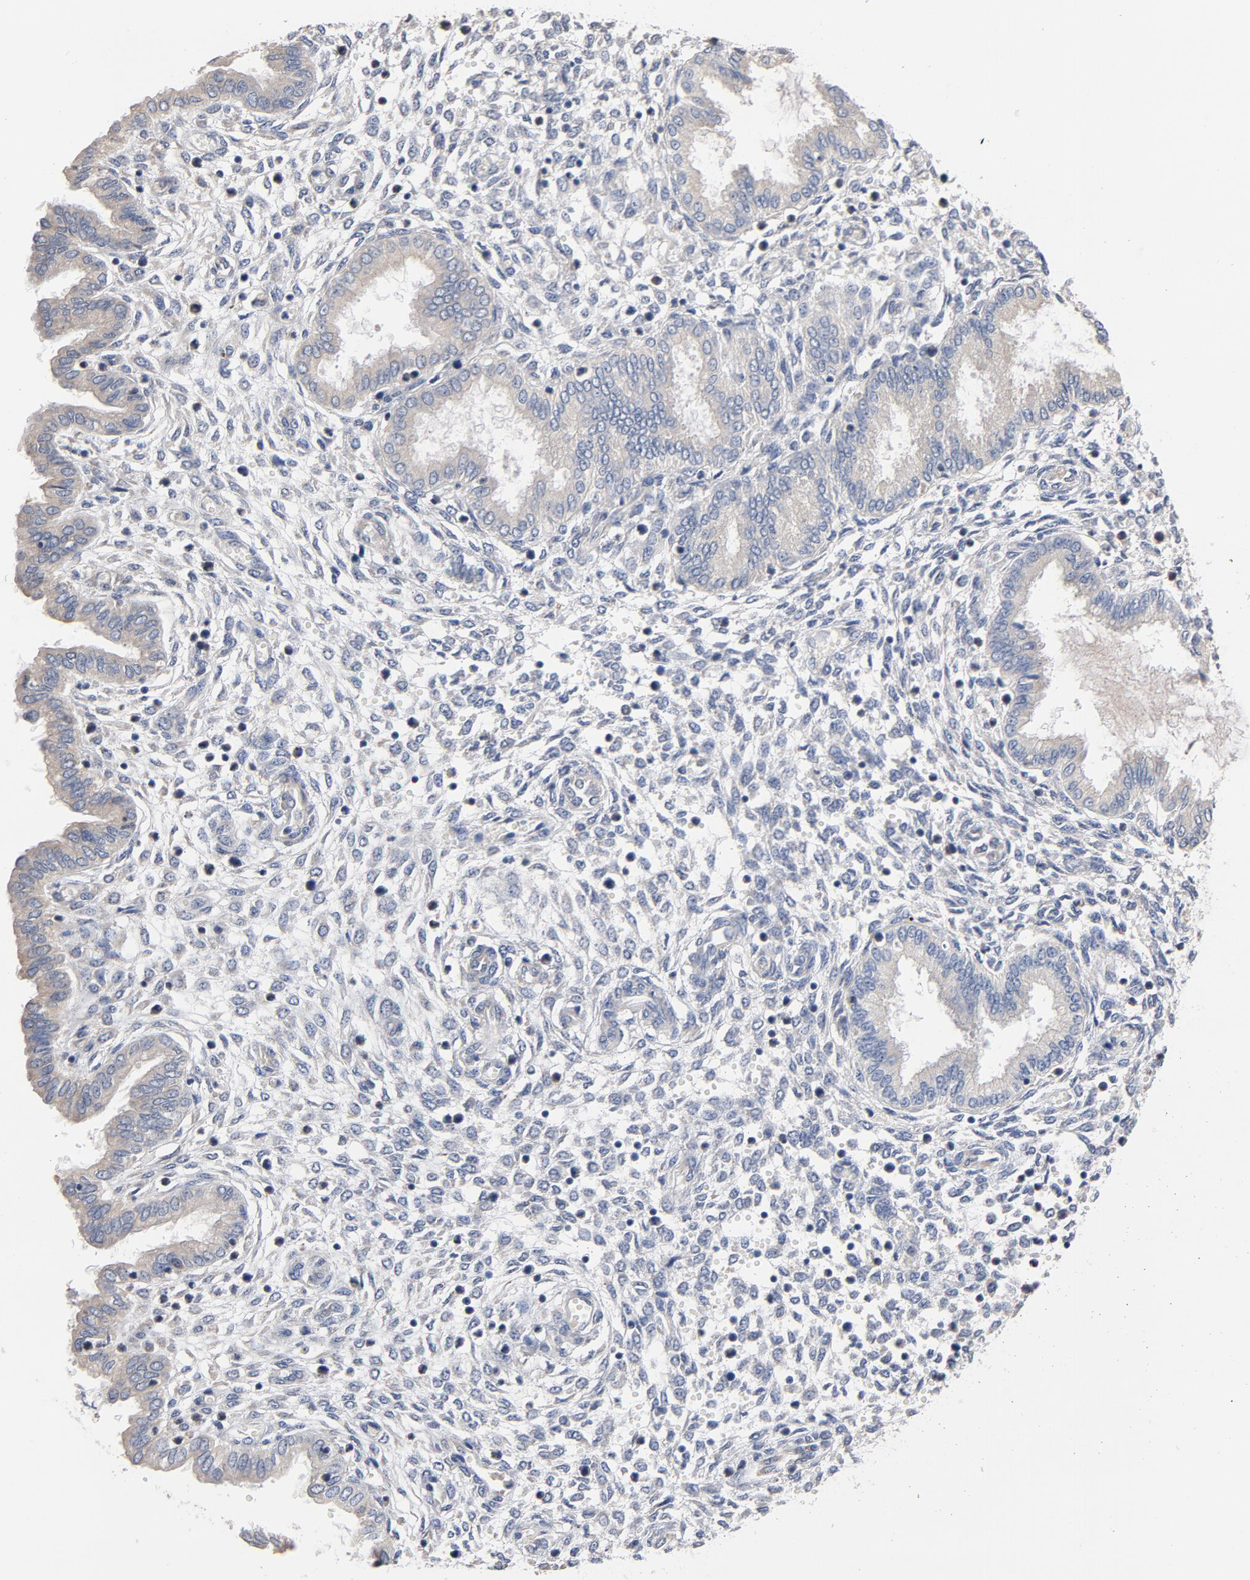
{"staining": {"intensity": "negative", "quantity": "none", "location": "none"}, "tissue": "endometrium", "cell_type": "Cells in endometrial stroma", "image_type": "normal", "snomed": [{"axis": "morphology", "description": "Normal tissue, NOS"}, {"axis": "topography", "description": "Endometrium"}], "caption": "Image shows no significant protein expression in cells in endometrial stroma of benign endometrium. (Brightfield microscopy of DAB IHC at high magnification).", "gene": "TLR4", "patient": {"sex": "female", "age": 33}}